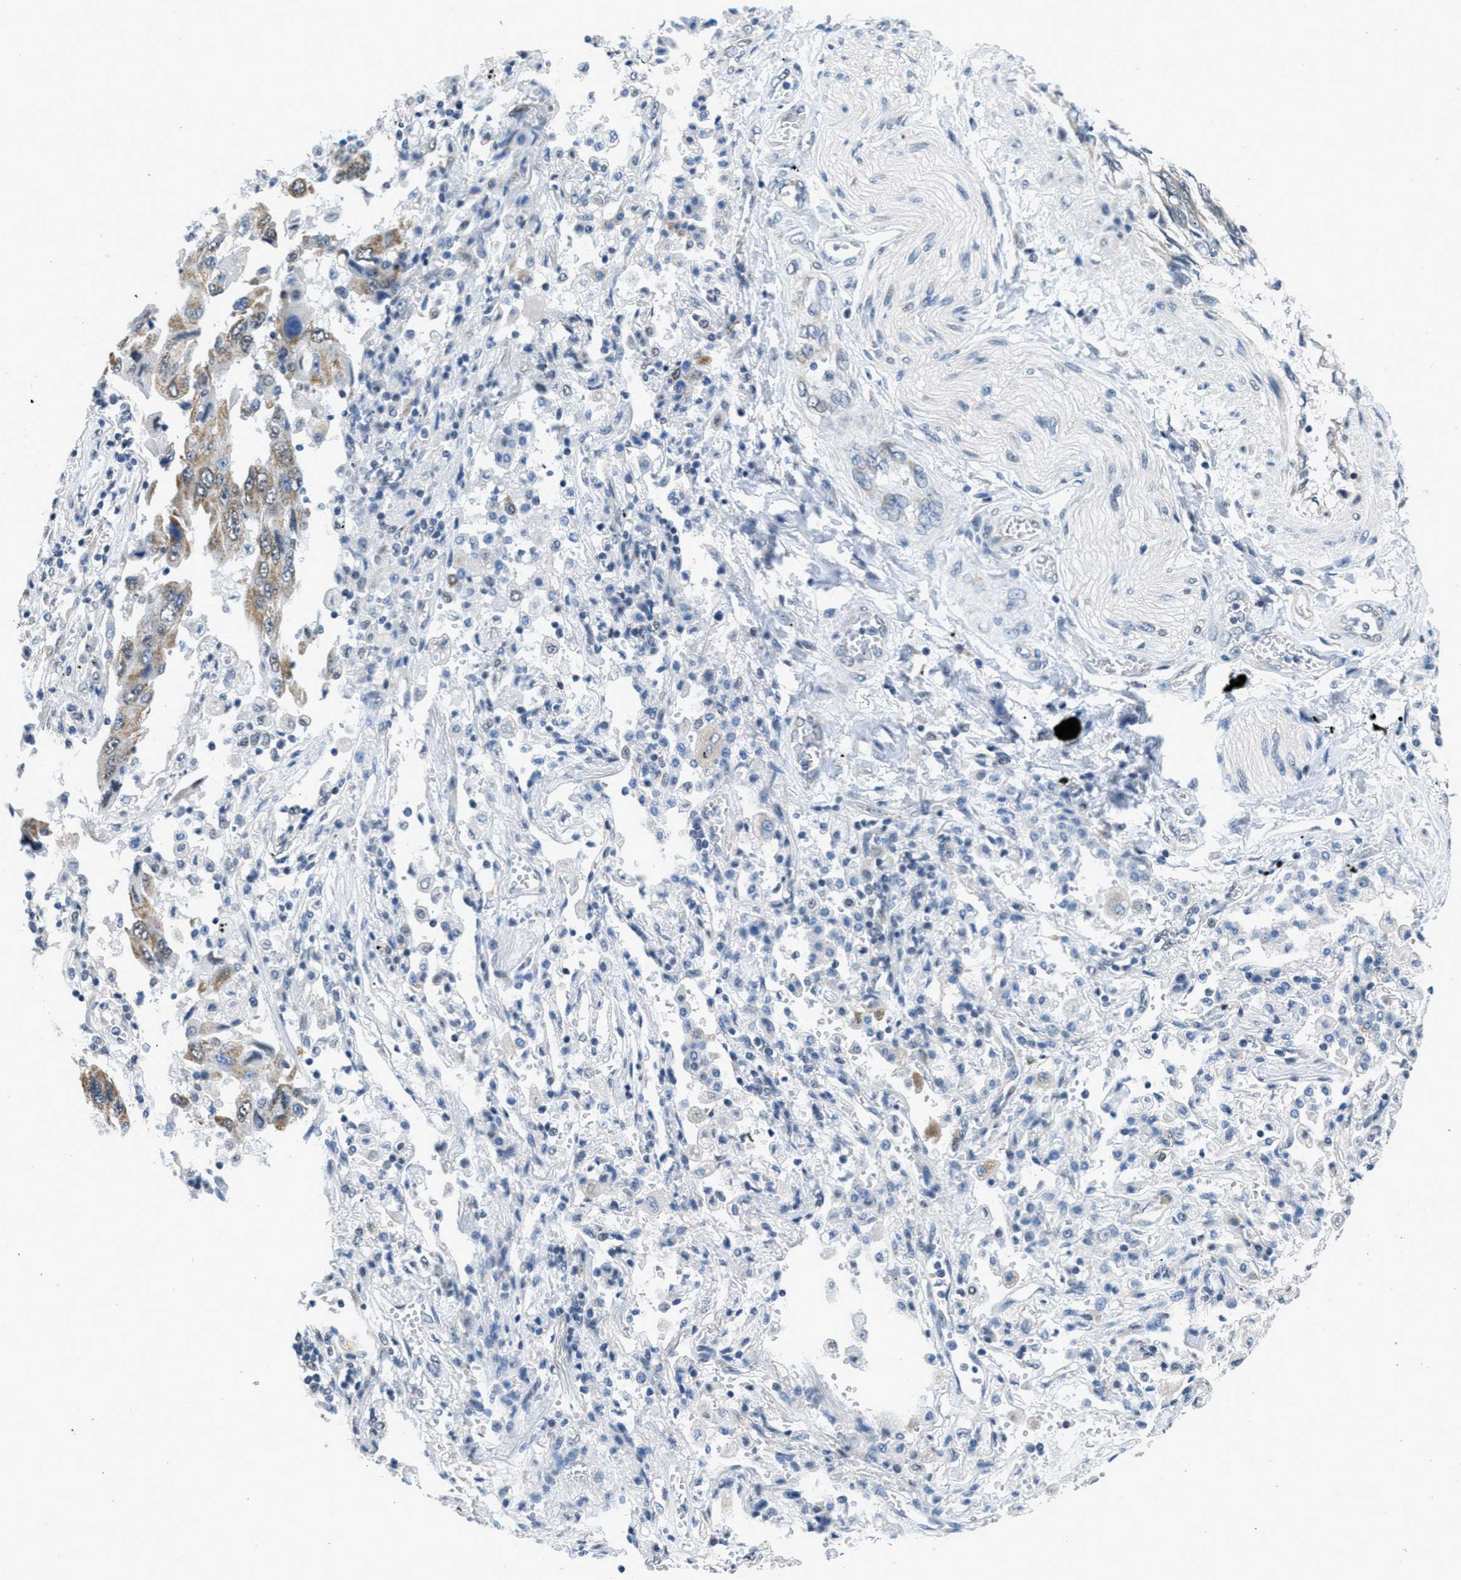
{"staining": {"intensity": "moderate", "quantity": "25%-75%", "location": "cytoplasmic/membranous"}, "tissue": "lung cancer", "cell_type": "Tumor cells", "image_type": "cancer", "snomed": [{"axis": "morphology", "description": "Adenocarcinoma, NOS"}, {"axis": "topography", "description": "Lung"}], "caption": "Immunohistochemical staining of lung cancer (adenocarcinoma) displays medium levels of moderate cytoplasmic/membranous protein staining in about 25%-75% of tumor cells. The staining was performed using DAB (3,3'-diaminobenzidine) to visualize the protein expression in brown, while the nuclei were stained in blue with hematoxylin (Magnification: 20x).", "gene": "TOMM70", "patient": {"sex": "female", "age": 65}}